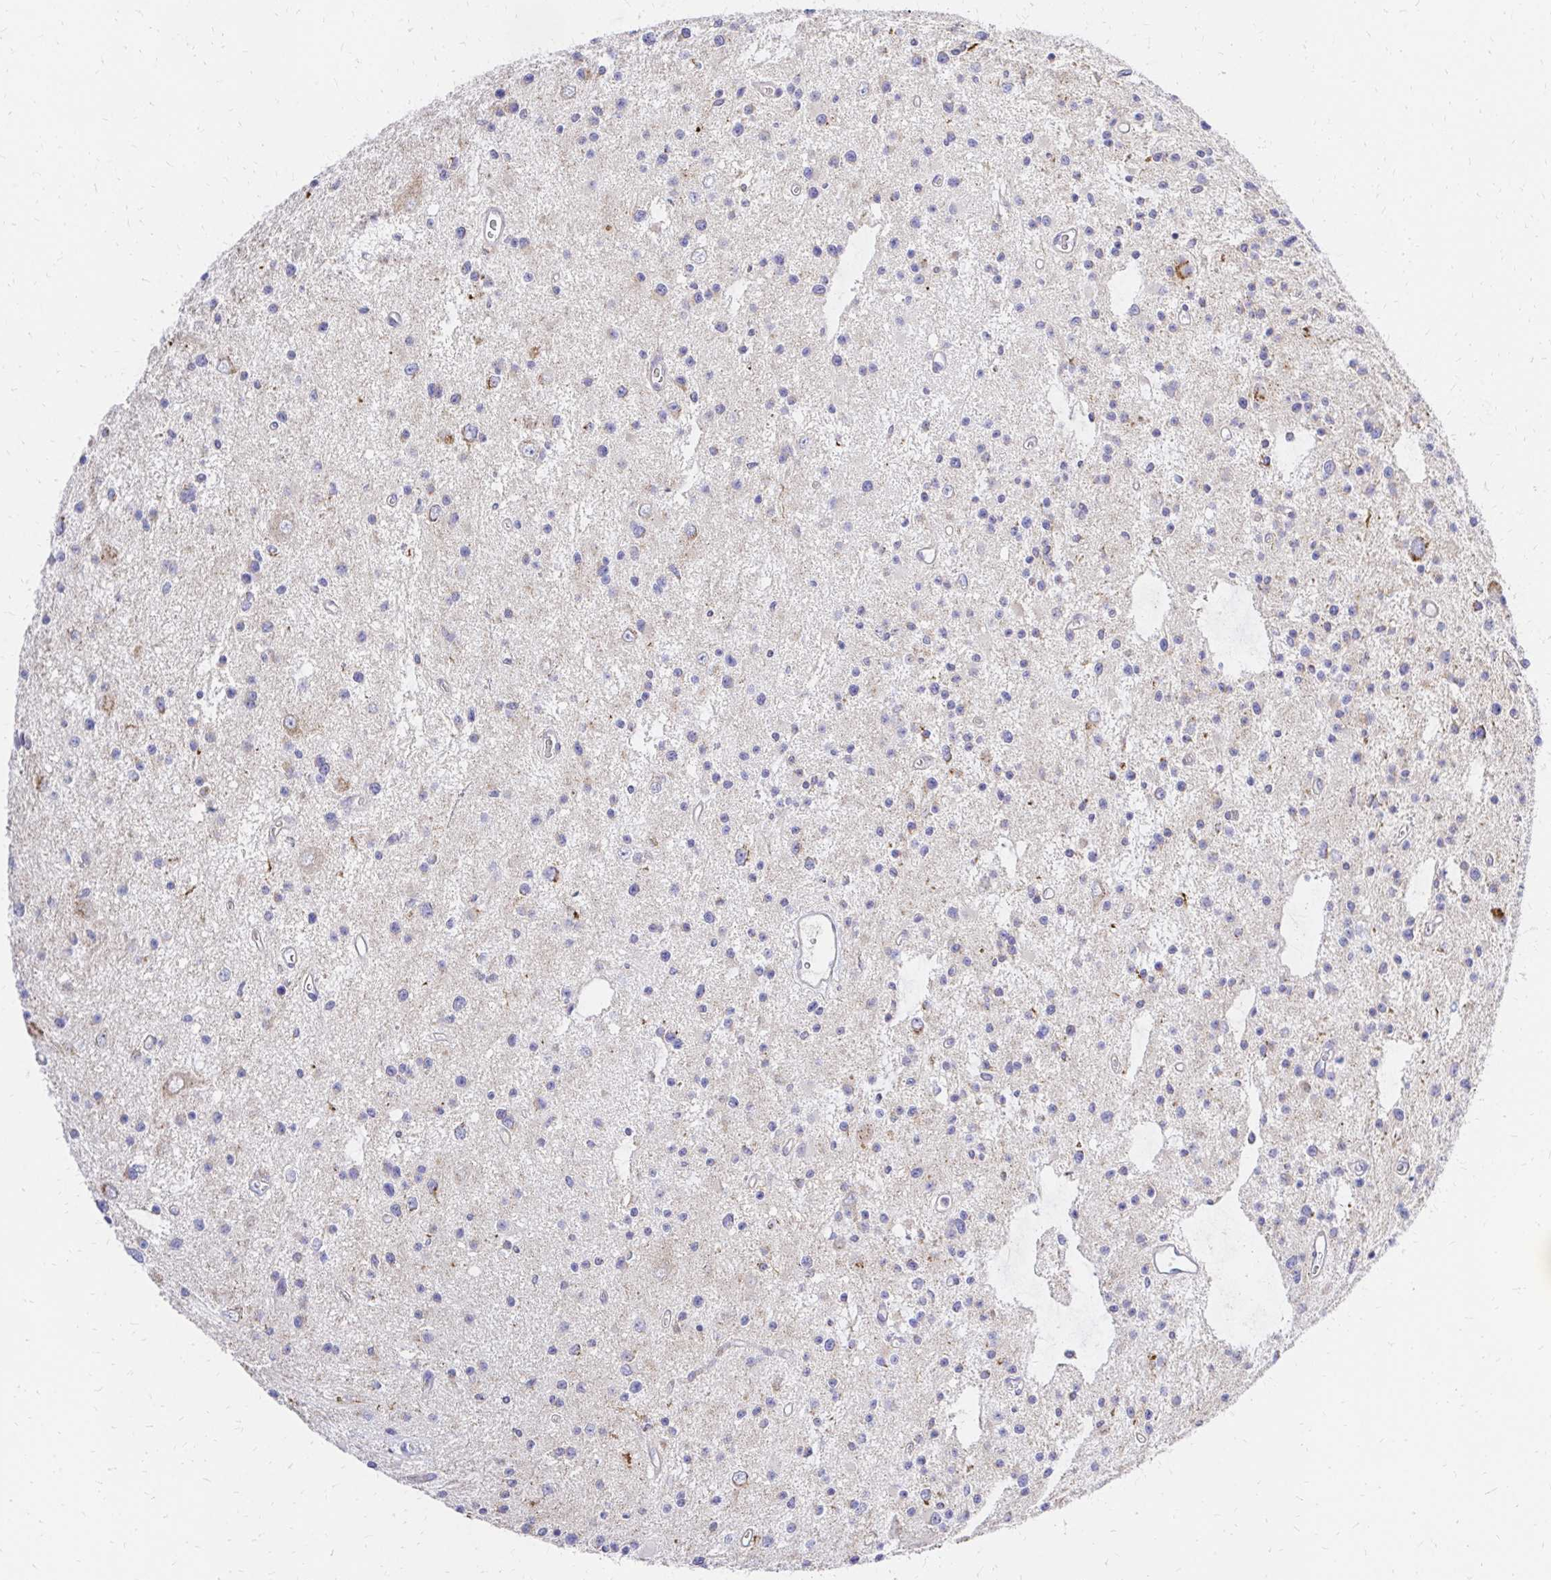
{"staining": {"intensity": "moderate", "quantity": "<25%", "location": "cytoplasmic/membranous"}, "tissue": "glioma", "cell_type": "Tumor cells", "image_type": "cancer", "snomed": [{"axis": "morphology", "description": "Glioma, malignant, Low grade"}, {"axis": "topography", "description": "Brain"}], "caption": "The histopathology image shows staining of malignant low-grade glioma, revealing moderate cytoplasmic/membranous protein staining (brown color) within tumor cells.", "gene": "MRPL13", "patient": {"sex": "male", "age": 43}}